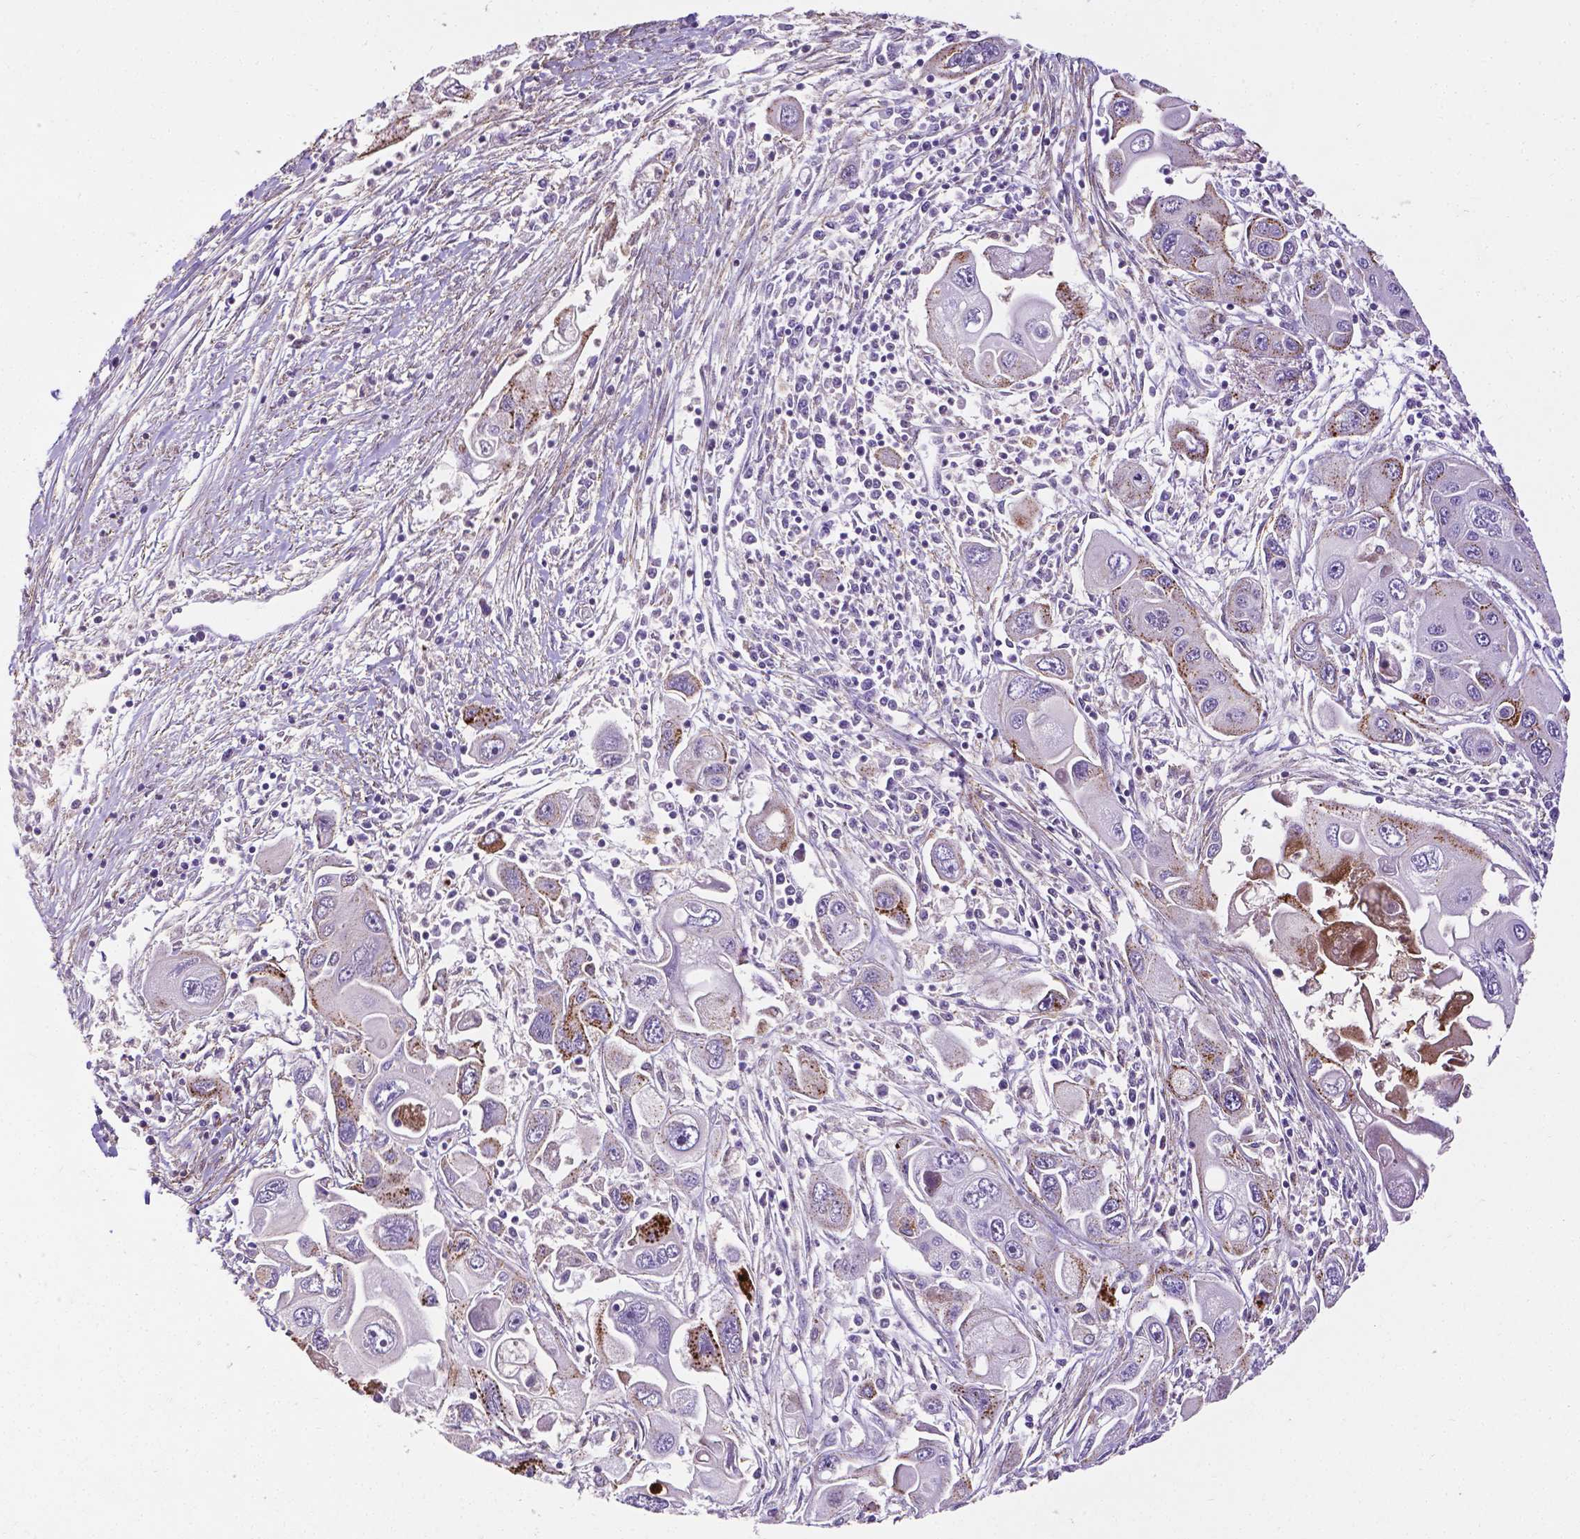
{"staining": {"intensity": "strong", "quantity": "<25%", "location": "cytoplasmic/membranous"}, "tissue": "pancreatic cancer", "cell_type": "Tumor cells", "image_type": "cancer", "snomed": [{"axis": "morphology", "description": "Adenocarcinoma, NOS"}, {"axis": "topography", "description": "Pancreas"}], "caption": "The histopathology image demonstrates immunohistochemical staining of pancreatic cancer (adenocarcinoma). There is strong cytoplasmic/membranous expression is identified in approximately <25% of tumor cells. (DAB (3,3'-diaminobenzidine) = brown stain, brightfield microscopy at high magnification).", "gene": "APOE", "patient": {"sex": "male", "age": 70}}